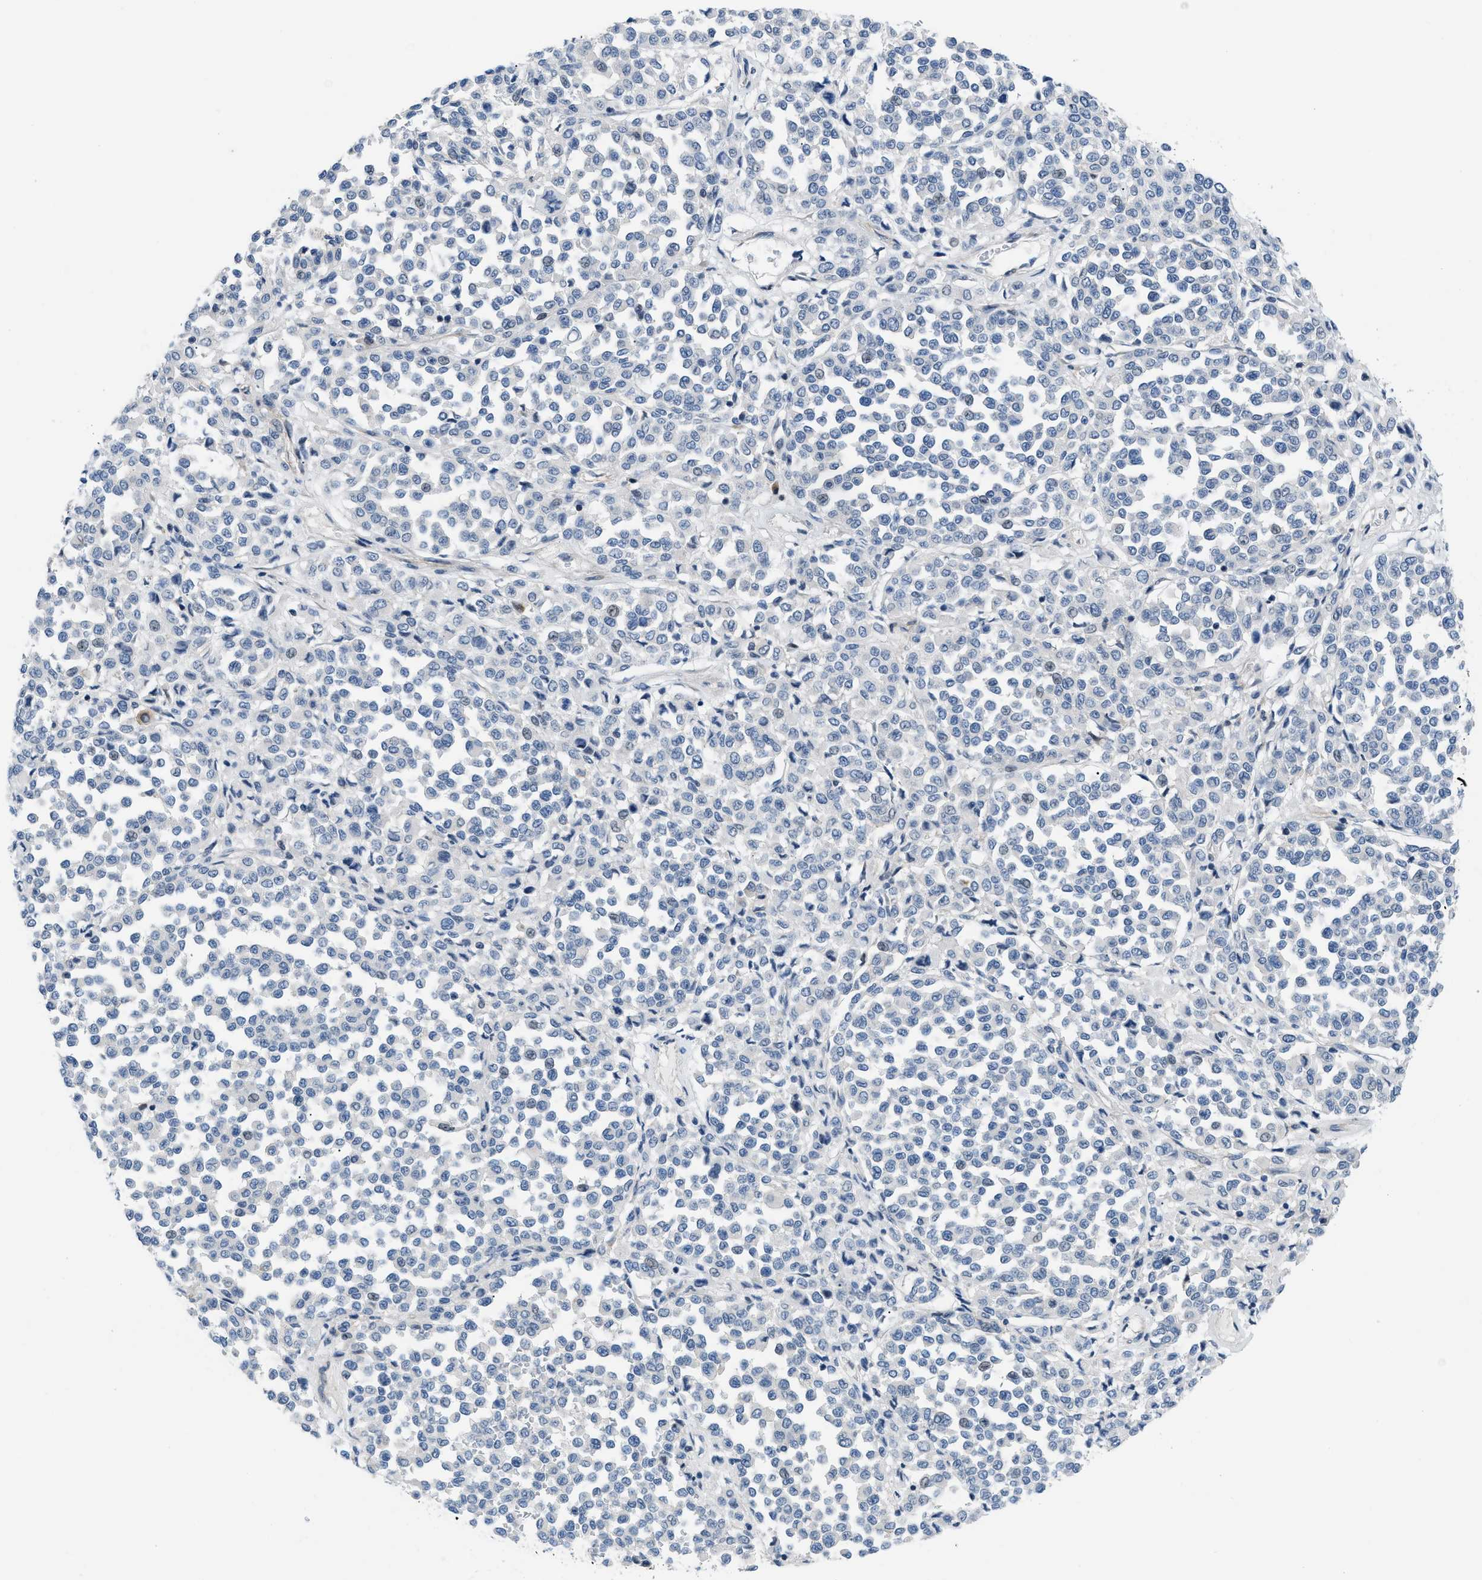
{"staining": {"intensity": "negative", "quantity": "none", "location": "none"}, "tissue": "melanoma", "cell_type": "Tumor cells", "image_type": "cancer", "snomed": [{"axis": "morphology", "description": "Malignant melanoma, Metastatic site"}, {"axis": "topography", "description": "Pancreas"}], "caption": "Image shows no protein expression in tumor cells of malignant melanoma (metastatic site) tissue.", "gene": "FDCSP", "patient": {"sex": "female", "age": 30}}